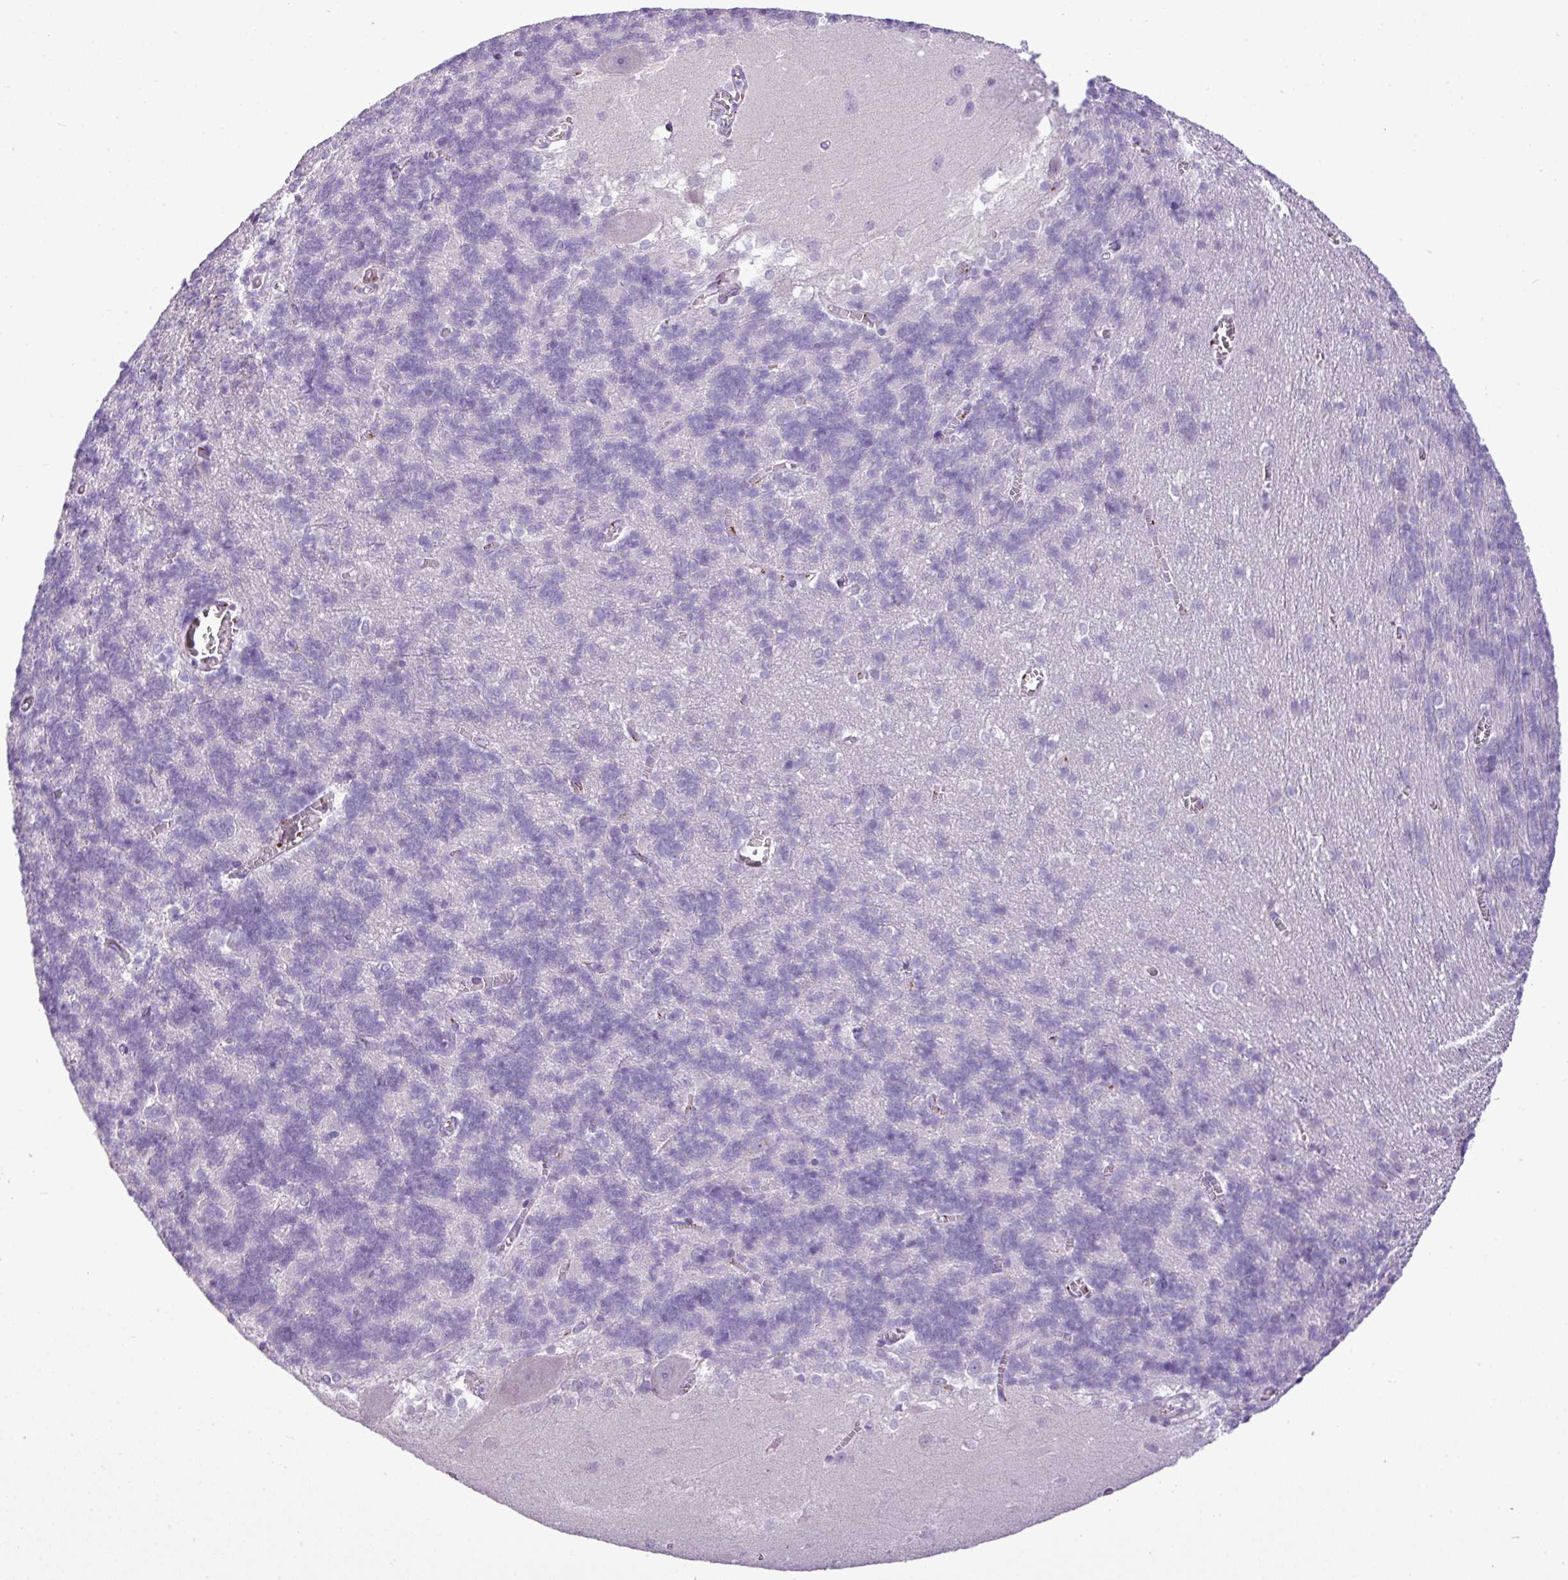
{"staining": {"intensity": "negative", "quantity": "none", "location": "none"}, "tissue": "cerebellum", "cell_type": "Cells in granular layer", "image_type": "normal", "snomed": [{"axis": "morphology", "description": "Normal tissue, NOS"}, {"axis": "topography", "description": "Cerebellum"}], "caption": "There is no significant staining in cells in granular layer of cerebellum. (IHC, brightfield microscopy, high magnification).", "gene": "FAM43A", "patient": {"sex": "male", "age": 37}}